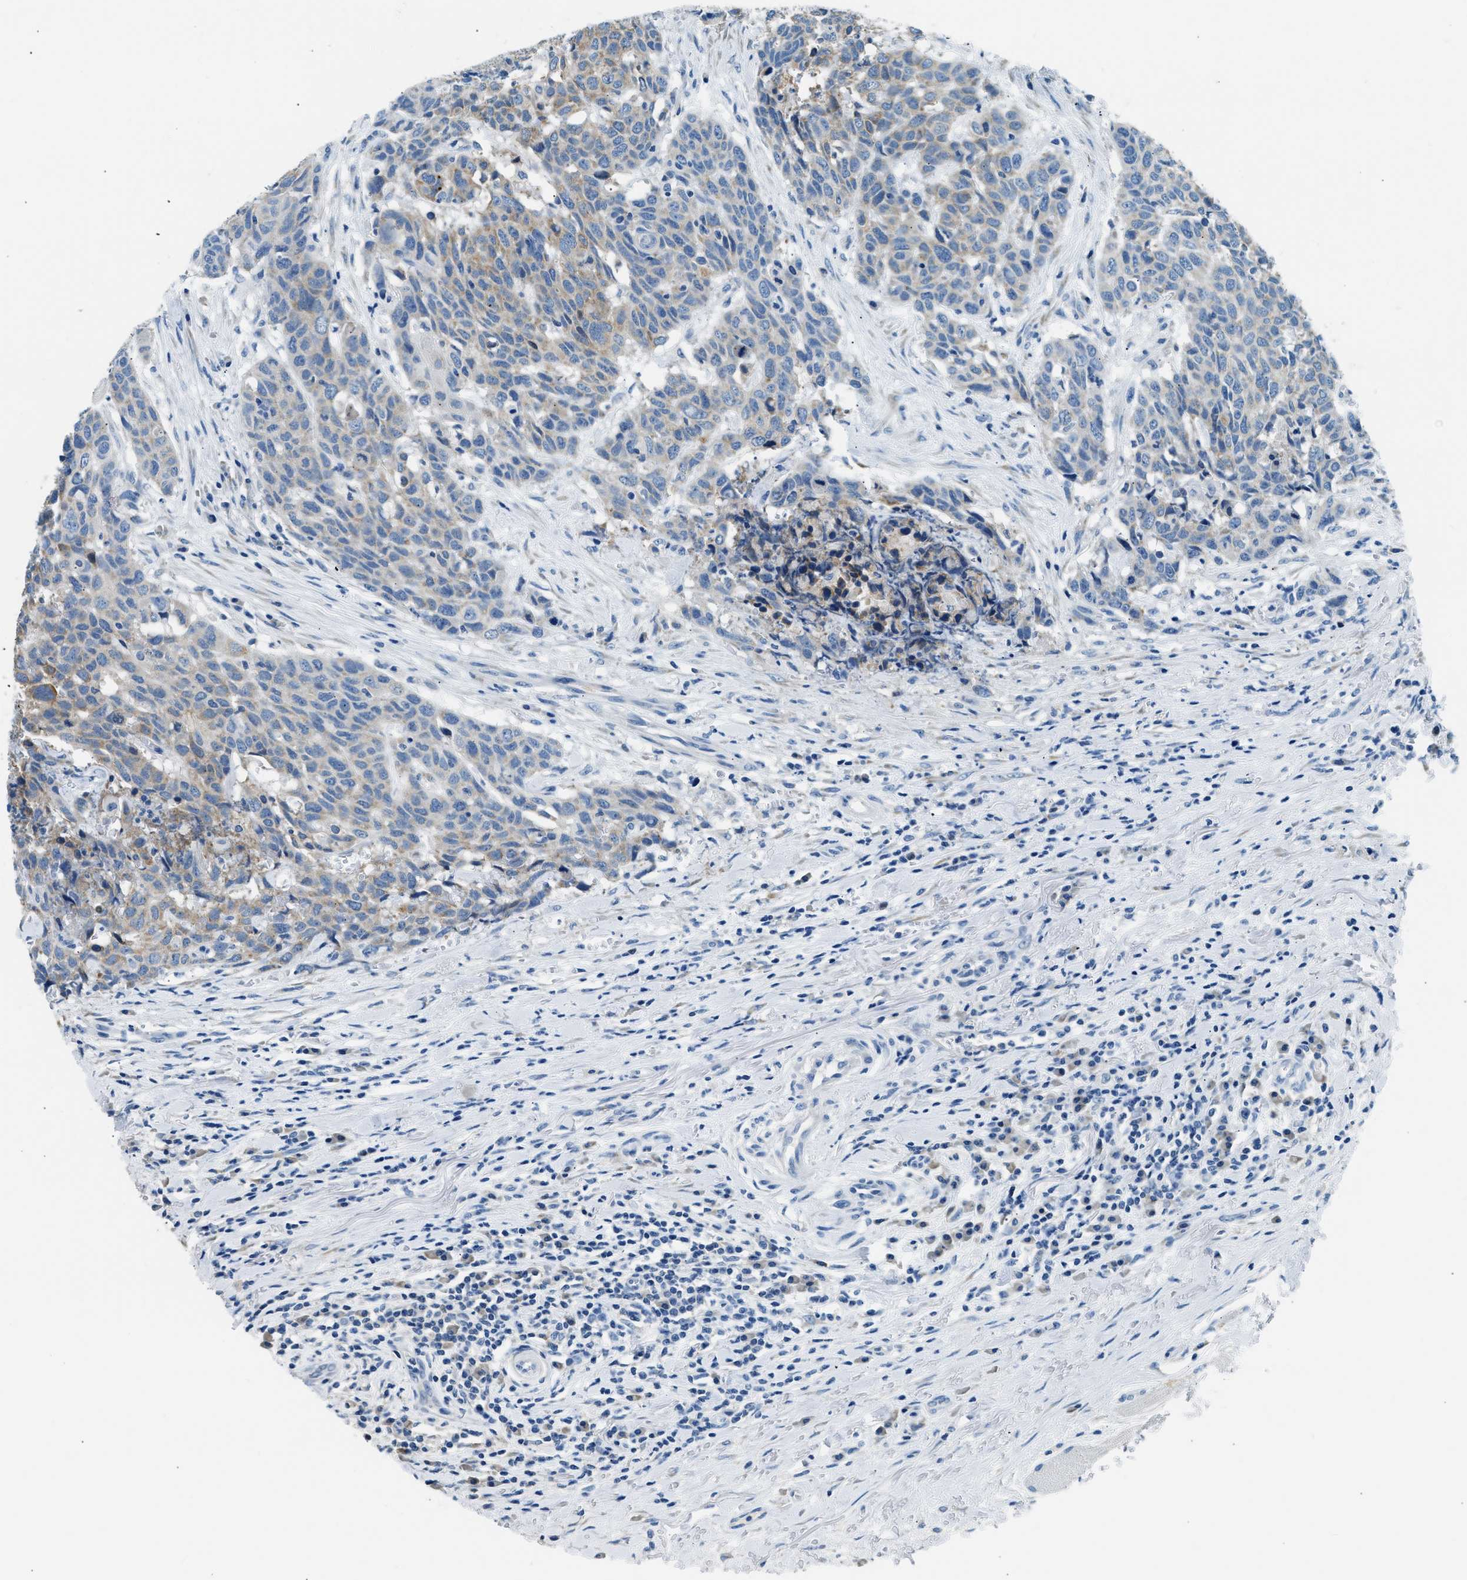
{"staining": {"intensity": "weak", "quantity": "25%-75%", "location": "cytoplasmic/membranous"}, "tissue": "head and neck cancer", "cell_type": "Tumor cells", "image_type": "cancer", "snomed": [{"axis": "morphology", "description": "Squamous cell carcinoma, NOS"}, {"axis": "topography", "description": "Head-Neck"}], "caption": "Head and neck squamous cell carcinoma stained for a protein (brown) shows weak cytoplasmic/membranous positive positivity in approximately 25%-75% of tumor cells.", "gene": "CLDN18", "patient": {"sex": "male", "age": 66}}